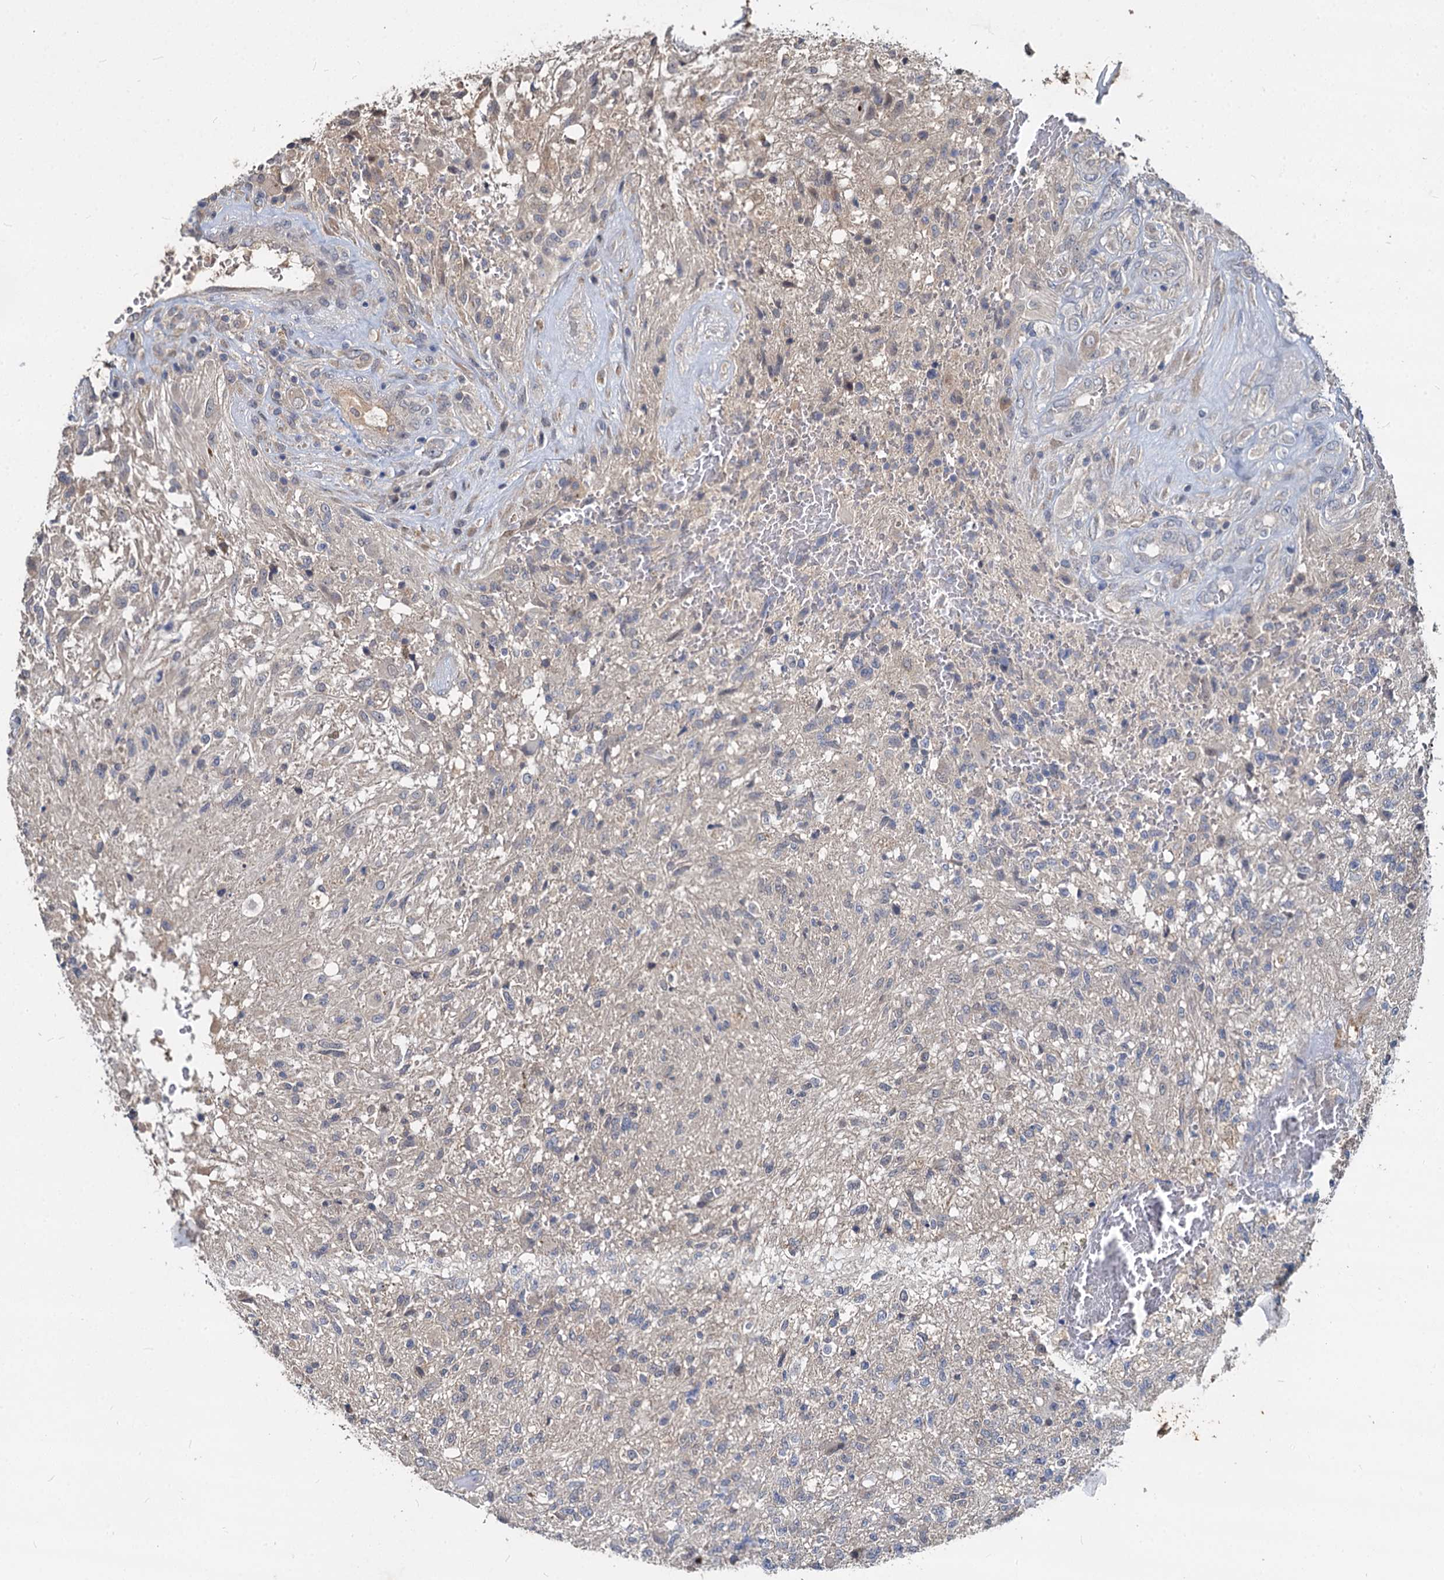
{"staining": {"intensity": "negative", "quantity": "none", "location": "none"}, "tissue": "glioma", "cell_type": "Tumor cells", "image_type": "cancer", "snomed": [{"axis": "morphology", "description": "Glioma, malignant, High grade"}, {"axis": "topography", "description": "Brain"}], "caption": "High magnification brightfield microscopy of glioma stained with DAB (brown) and counterstained with hematoxylin (blue): tumor cells show no significant staining.", "gene": "CCDC184", "patient": {"sex": "male", "age": 56}}